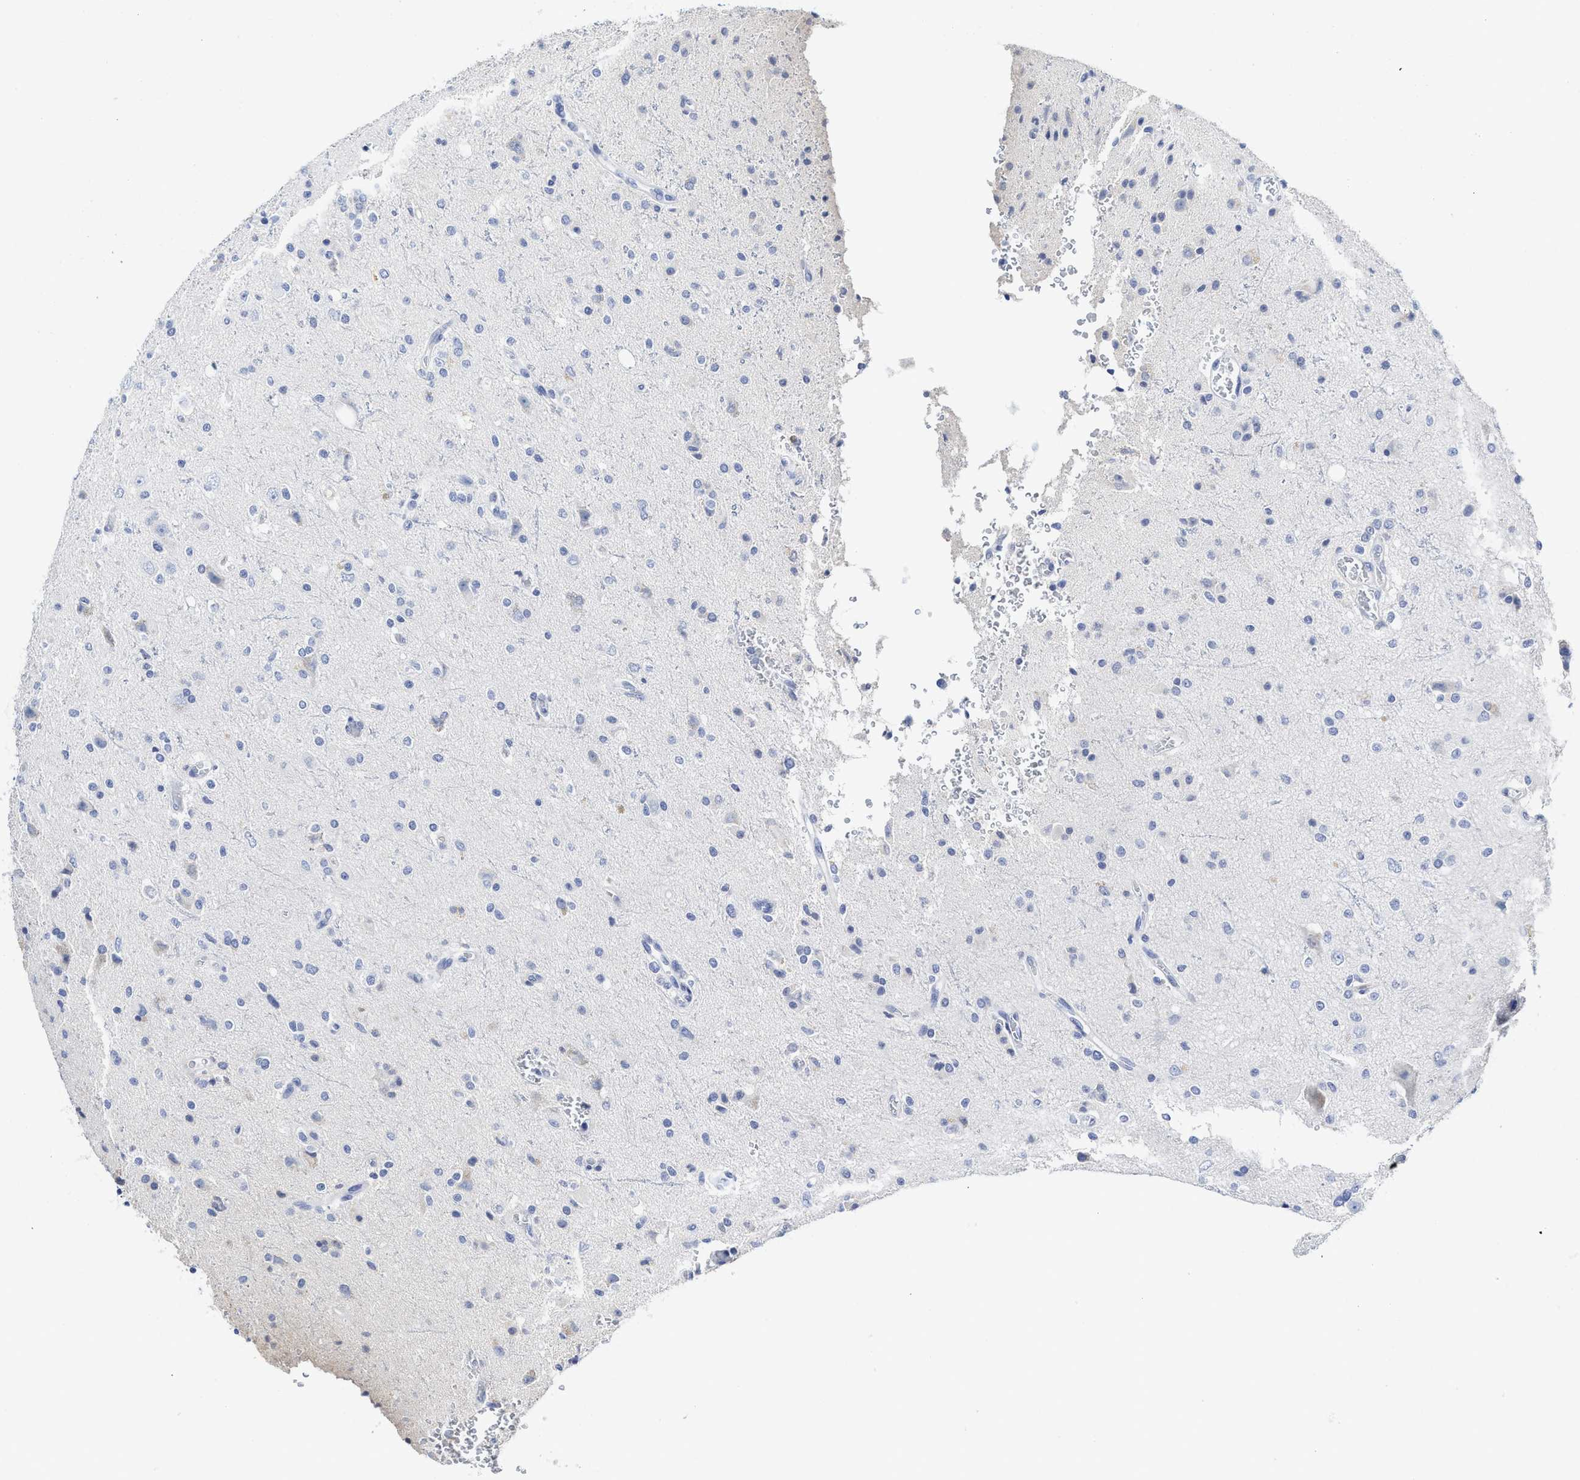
{"staining": {"intensity": "negative", "quantity": "none", "location": "none"}, "tissue": "glioma", "cell_type": "Tumor cells", "image_type": "cancer", "snomed": [{"axis": "morphology", "description": "Glioma, malignant, High grade"}, {"axis": "topography", "description": "Brain"}], "caption": "High power microscopy histopathology image of an immunohistochemistry (IHC) histopathology image of high-grade glioma (malignant), revealing no significant staining in tumor cells.", "gene": "C2", "patient": {"sex": "male", "age": 47}}